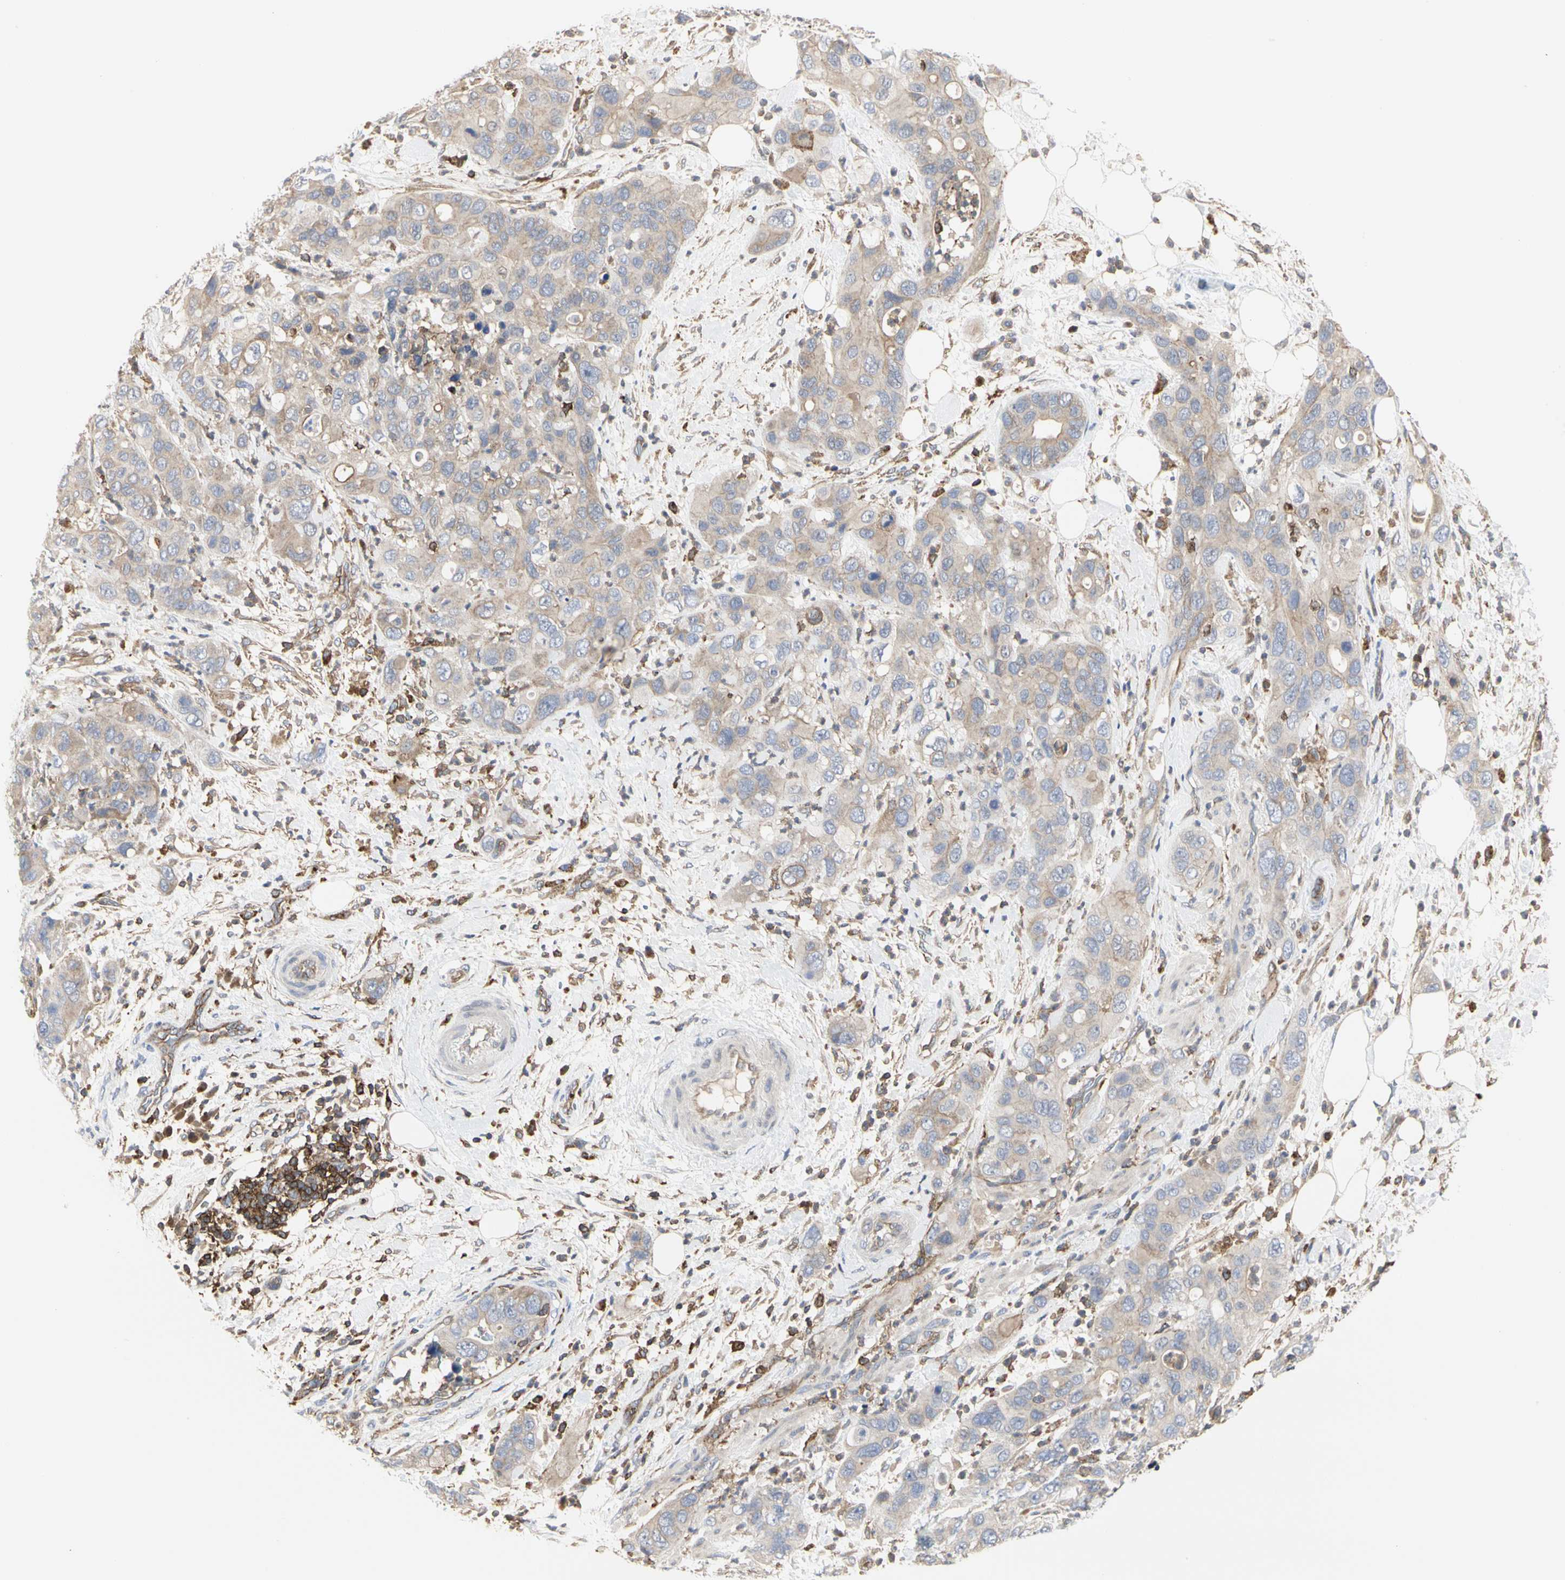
{"staining": {"intensity": "weak", "quantity": "25%-75%", "location": "cytoplasmic/membranous"}, "tissue": "pancreatic cancer", "cell_type": "Tumor cells", "image_type": "cancer", "snomed": [{"axis": "morphology", "description": "Adenocarcinoma, NOS"}, {"axis": "topography", "description": "Pancreas"}], "caption": "DAB (3,3'-diaminobenzidine) immunohistochemical staining of pancreatic adenocarcinoma displays weak cytoplasmic/membranous protein positivity in about 25%-75% of tumor cells.", "gene": "NAPG", "patient": {"sex": "female", "age": 71}}